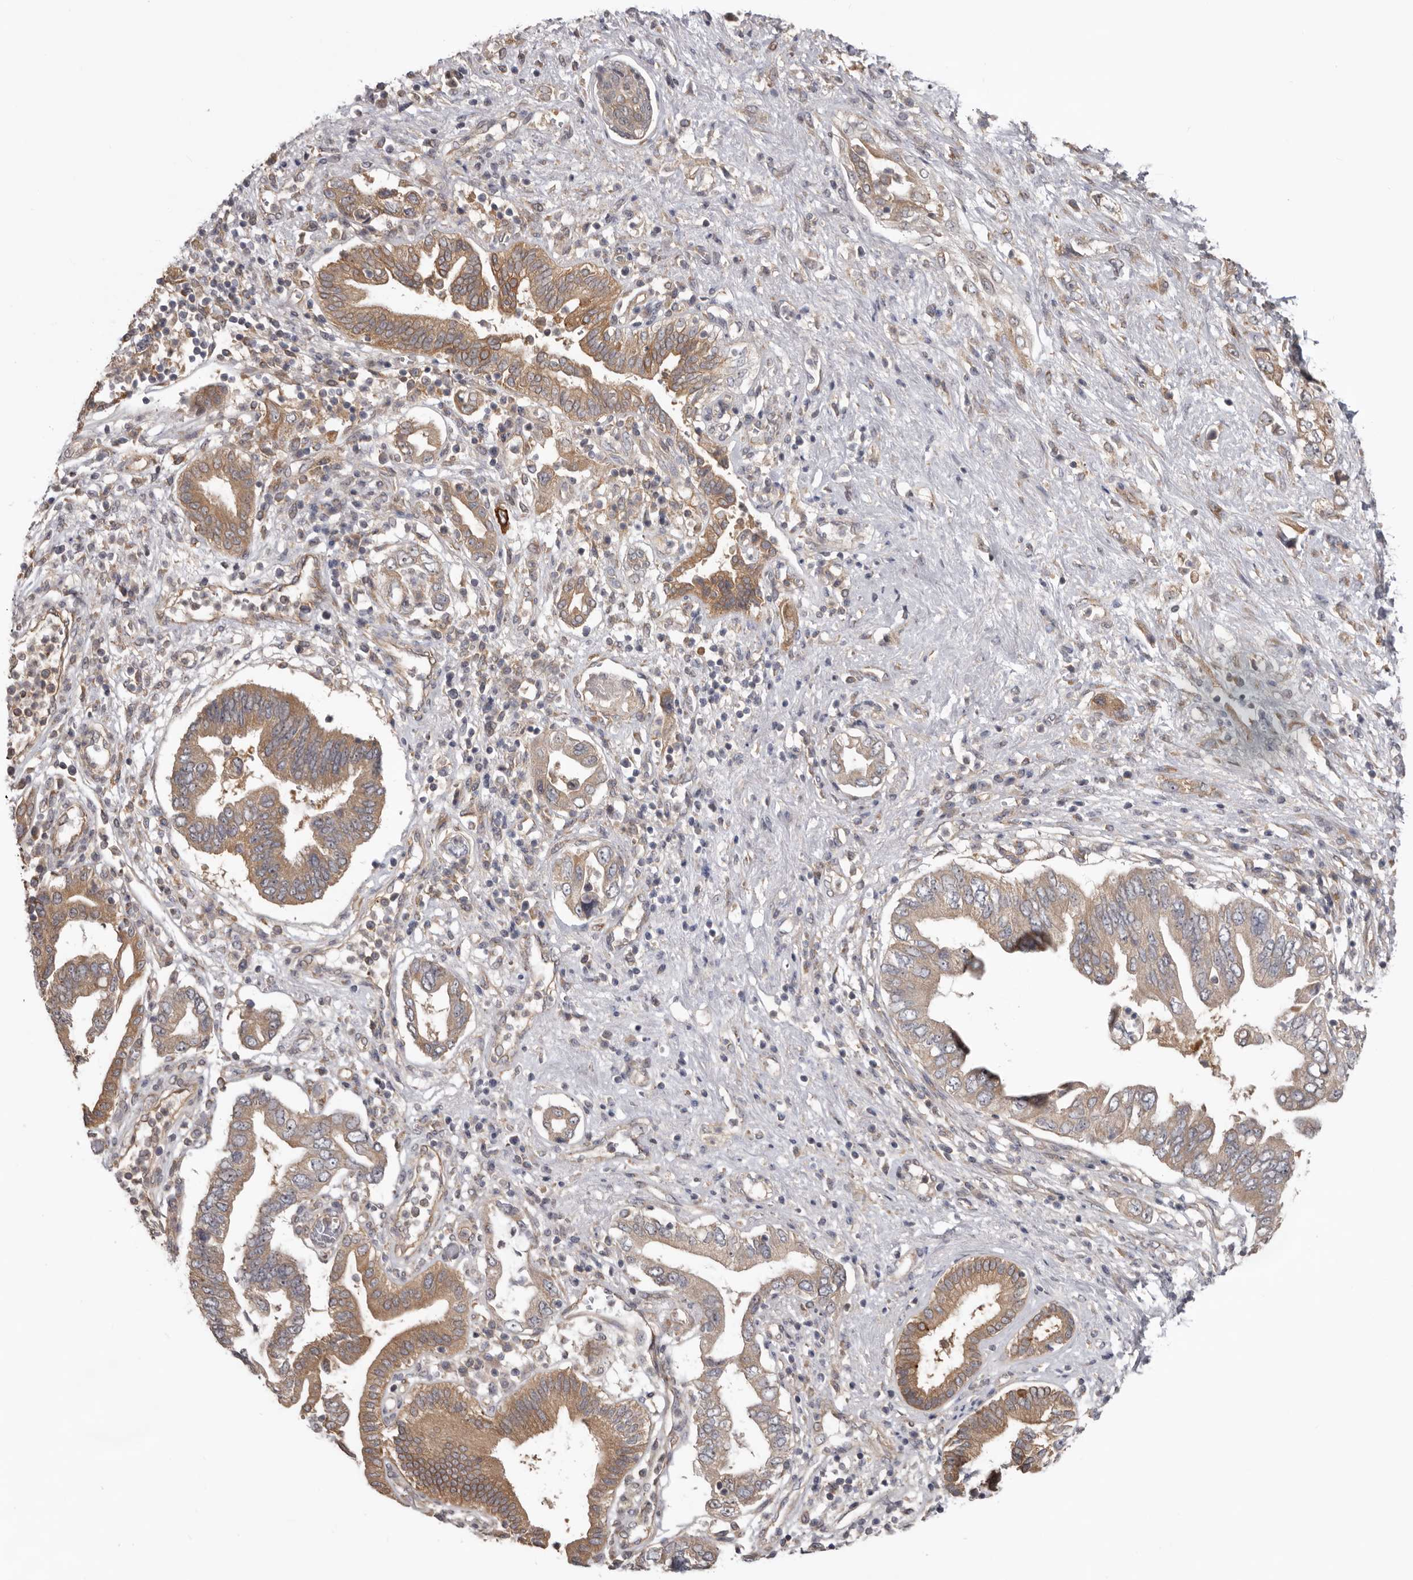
{"staining": {"intensity": "moderate", "quantity": ">75%", "location": "cytoplasmic/membranous"}, "tissue": "pancreatic cancer", "cell_type": "Tumor cells", "image_type": "cancer", "snomed": [{"axis": "morphology", "description": "Adenocarcinoma, NOS"}, {"axis": "topography", "description": "Pancreas"}], "caption": "Immunohistochemistry photomicrograph of human pancreatic cancer (adenocarcinoma) stained for a protein (brown), which shows medium levels of moderate cytoplasmic/membranous staining in about >75% of tumor cells.", "gene": "HINT3", "patient": {"sex": "female", "age": 73}}